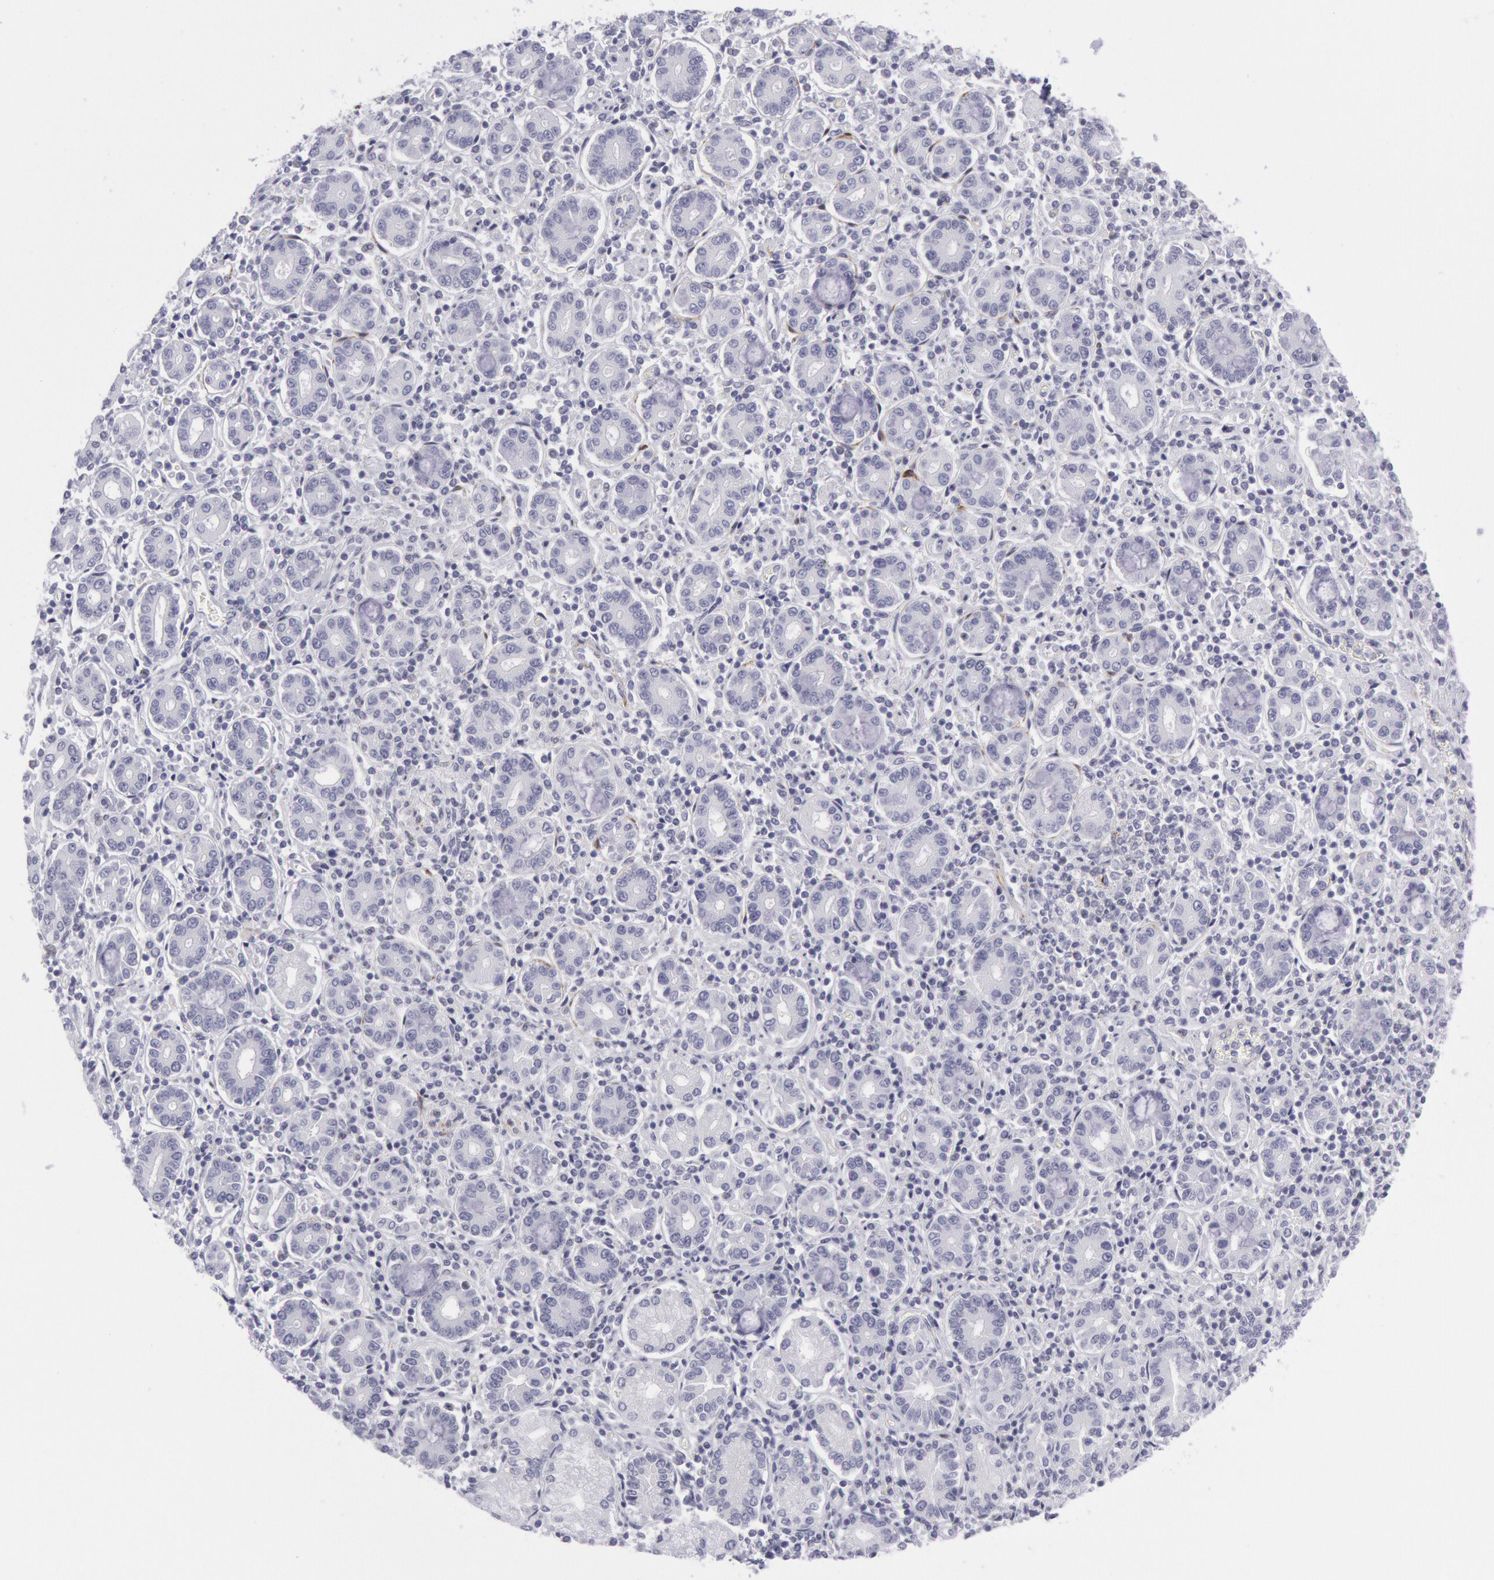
{"staining": {"intensity": "negative", "quantity": "none", "location": "none"}, "tissue": "pancreatic cancer", "cell_type": "Tumor cells", "image_type": "cancer", "snomed": [{"axis": "morphology", "description": "Adenocarcinoma, NOS"}, {"axis": "topography", "description": "Pancreas"}], "caption": "The immunohistochemistry photomicrograph has no significant staining in tumor cells of pancreatic cancer tissue.", "gene": "CDH13", "patient": {"sex": "female", "age": 57}}